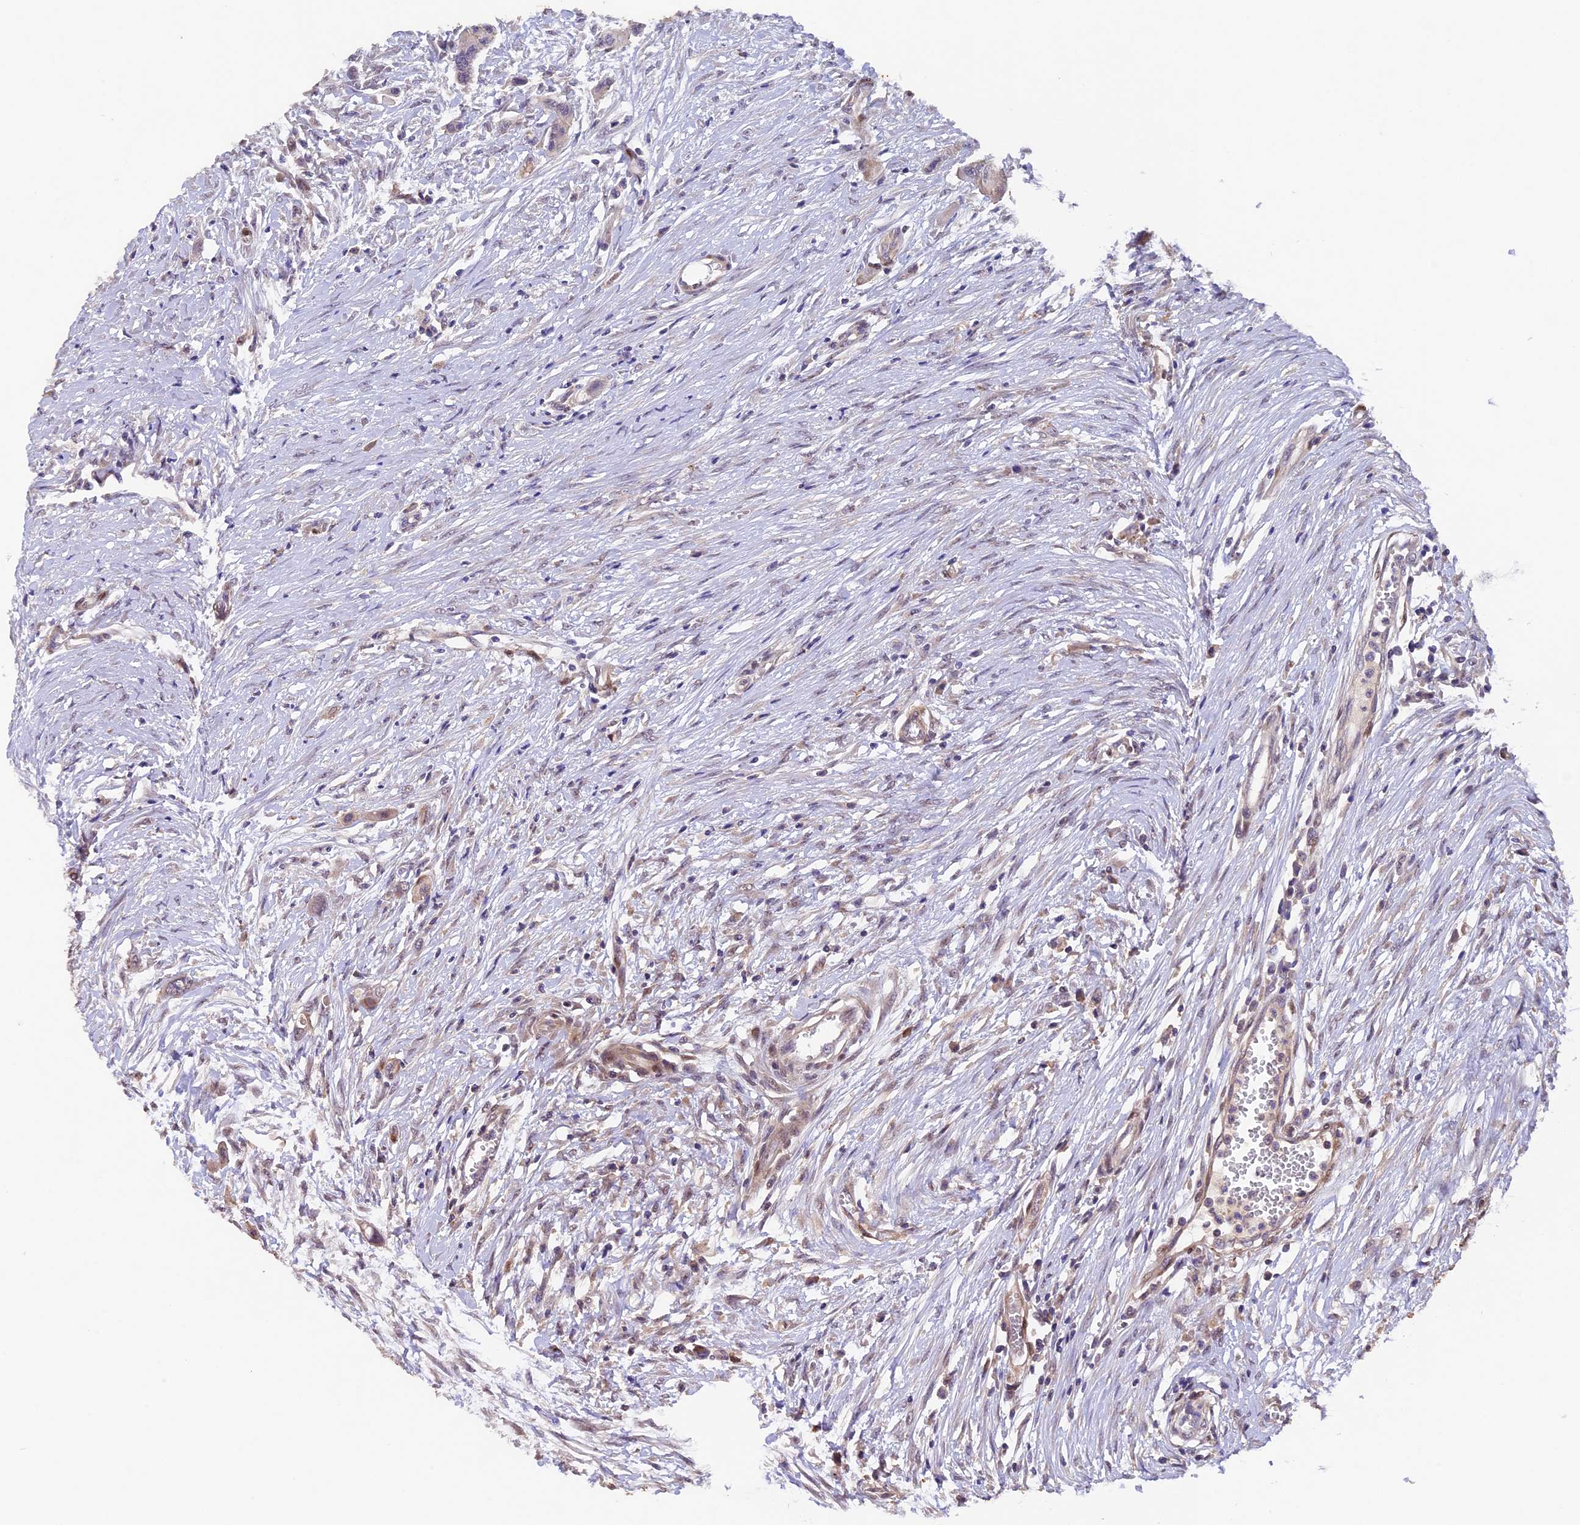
{"staining": {"intensity": "weak", "quantity": "<25%", "location": "cytoplasmic/membranous"}, "tissue": "colorectal cancer", "cell_type": "Tumor cells", "image_type": "cancer", "snomed": [{"axis": "morphology", "description": "Adenocarcinoma, NOS"}, {"axis": "topography", "description": "Colon"}], "caption": "The IHC image has no significant expression in tumor cells of adenocarcinoma (colorectal) tissue.", "gene": "NCK2", "patient": {"sex": "male", "age": 77}}